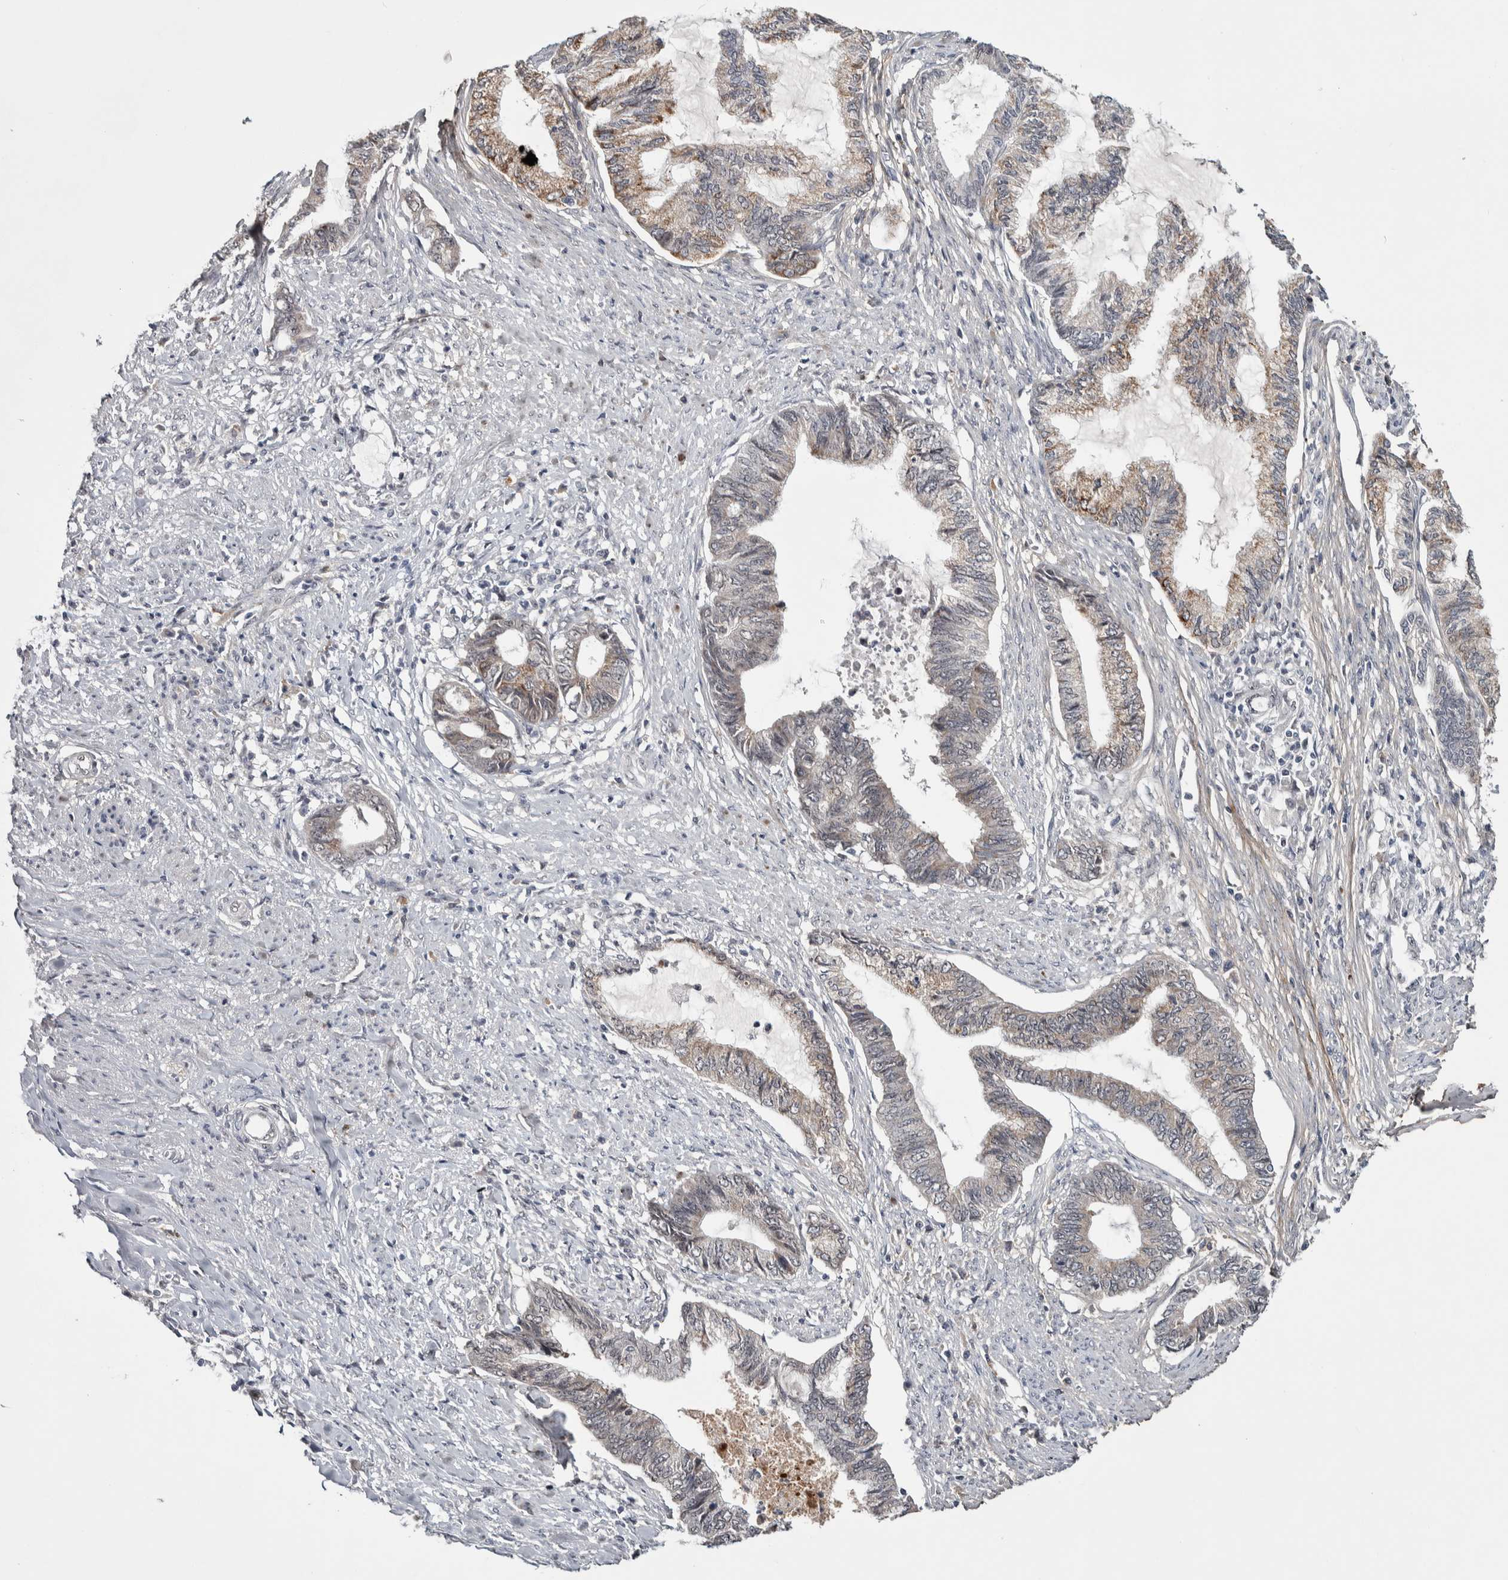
{"staining": {"intensity": "weak", "quantity": "25%-75%", "location": "cytoplasmic/membranous"}, "tissue": "endometrial cancer", "cell_type": "Tumor cells", "image_type": "cancer", "snomed": [{"axis": "morphology", "description": "Adenocarcinoma, NOS"}, {"axis": "topography", "description": "Endometrium"}], "caption": "A brown stain shows weak cytoplasmic/membranous expression of a protein in human endometrial adenocarcinoma tumor cells.", "gene": "ASPN", "patient": {"sex": "female", "age": 86}}